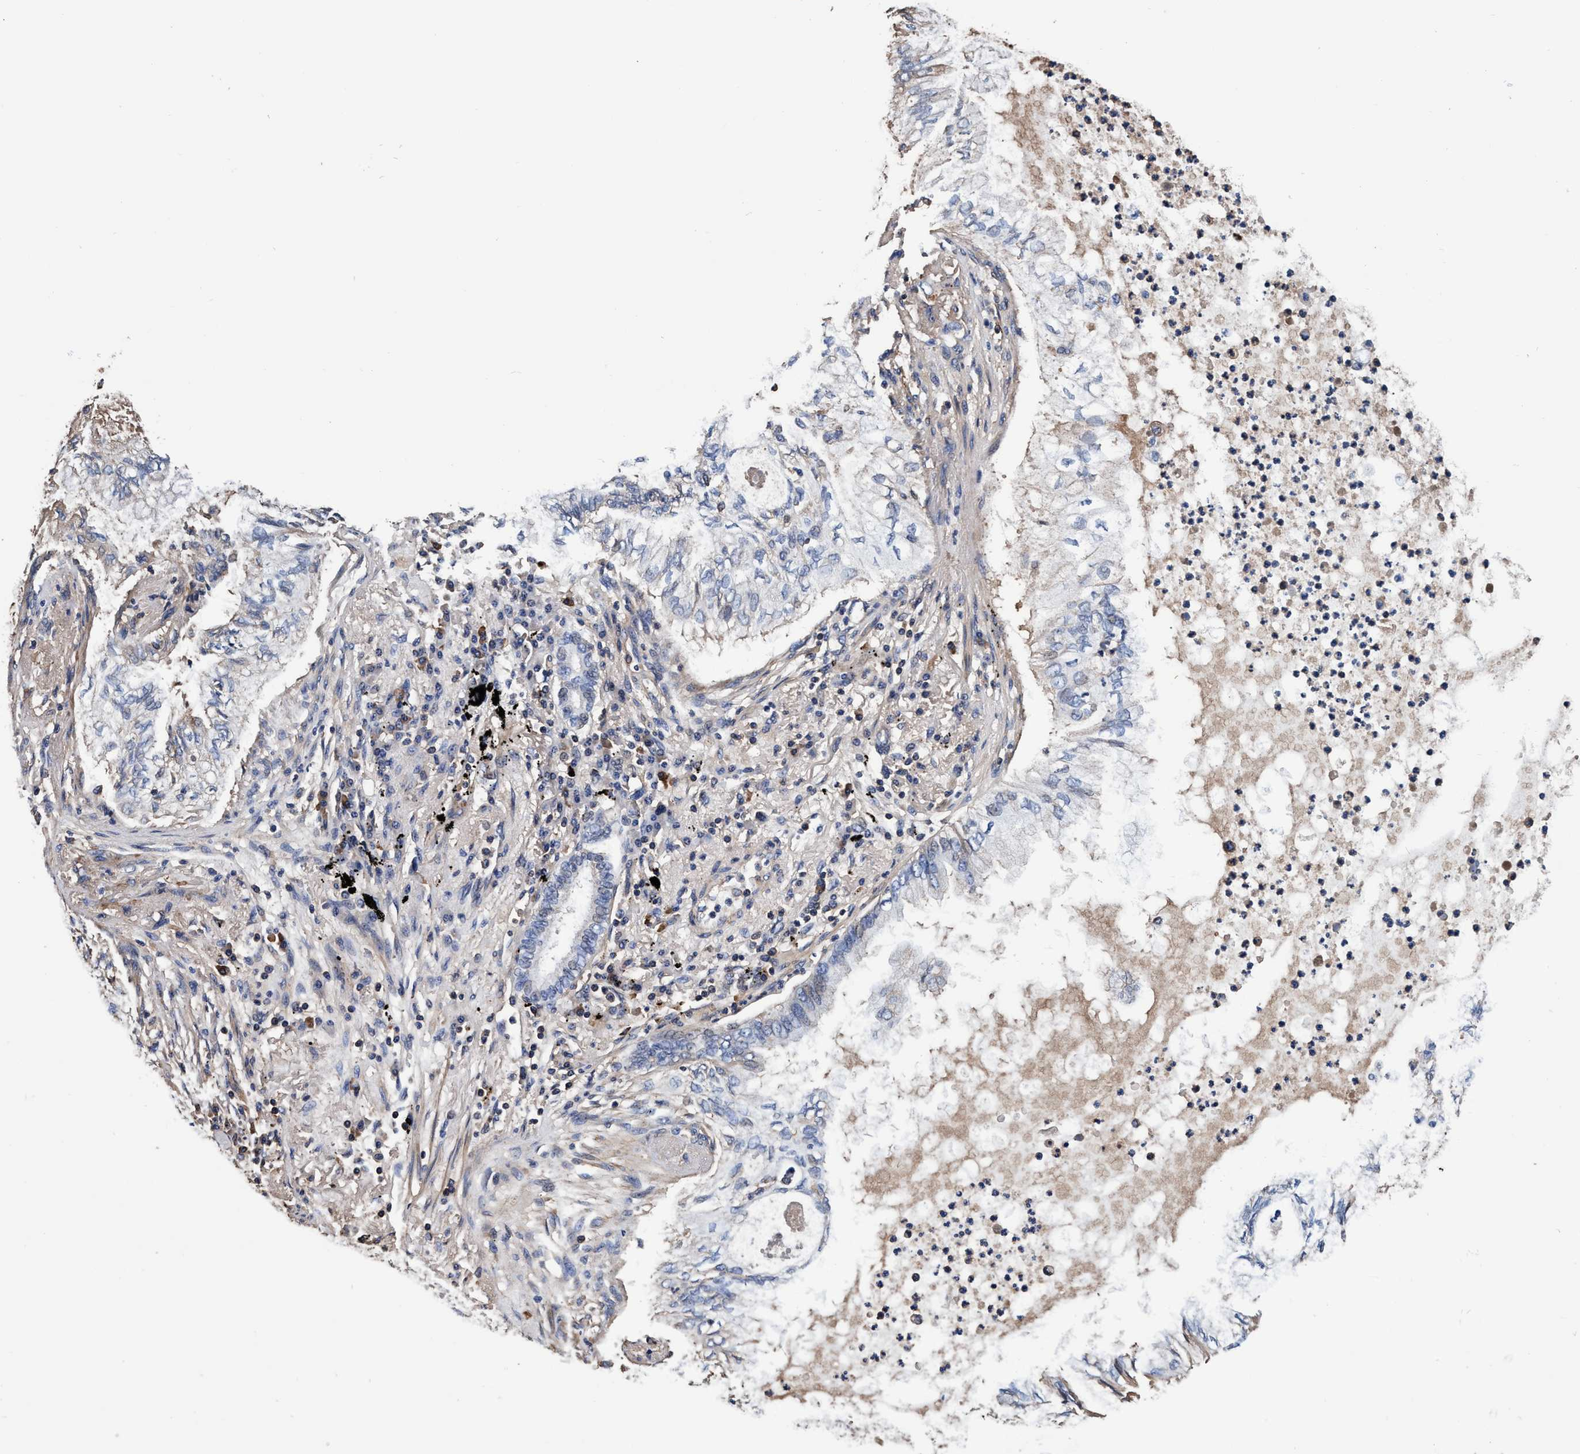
{"staining": {"intensity": "negative", "quantity": "none", "location": "none"}, "tissue": "lung cancer", "cell_type": "Tumor cells", "image_type": "cancer", "snomed": [{"axis": "morphology", "description": "Normal tissue, NOS"}, {"axis": "morphology", "description": "Adenocarcinoma, NOS"}, {"axis": "topography", "description": "Bronchus"}, {"axis": "topography", "description": "Lung"}], "caption": "DAB (3,3'-diaminobenzidine) immunohistochemical staining of human lung adenocarcinoma displays no significant expression in tumor cells. Nuclei are stained in blue.", "gene": "RNF208", "patient": {"sex": "female", "age": 70}}